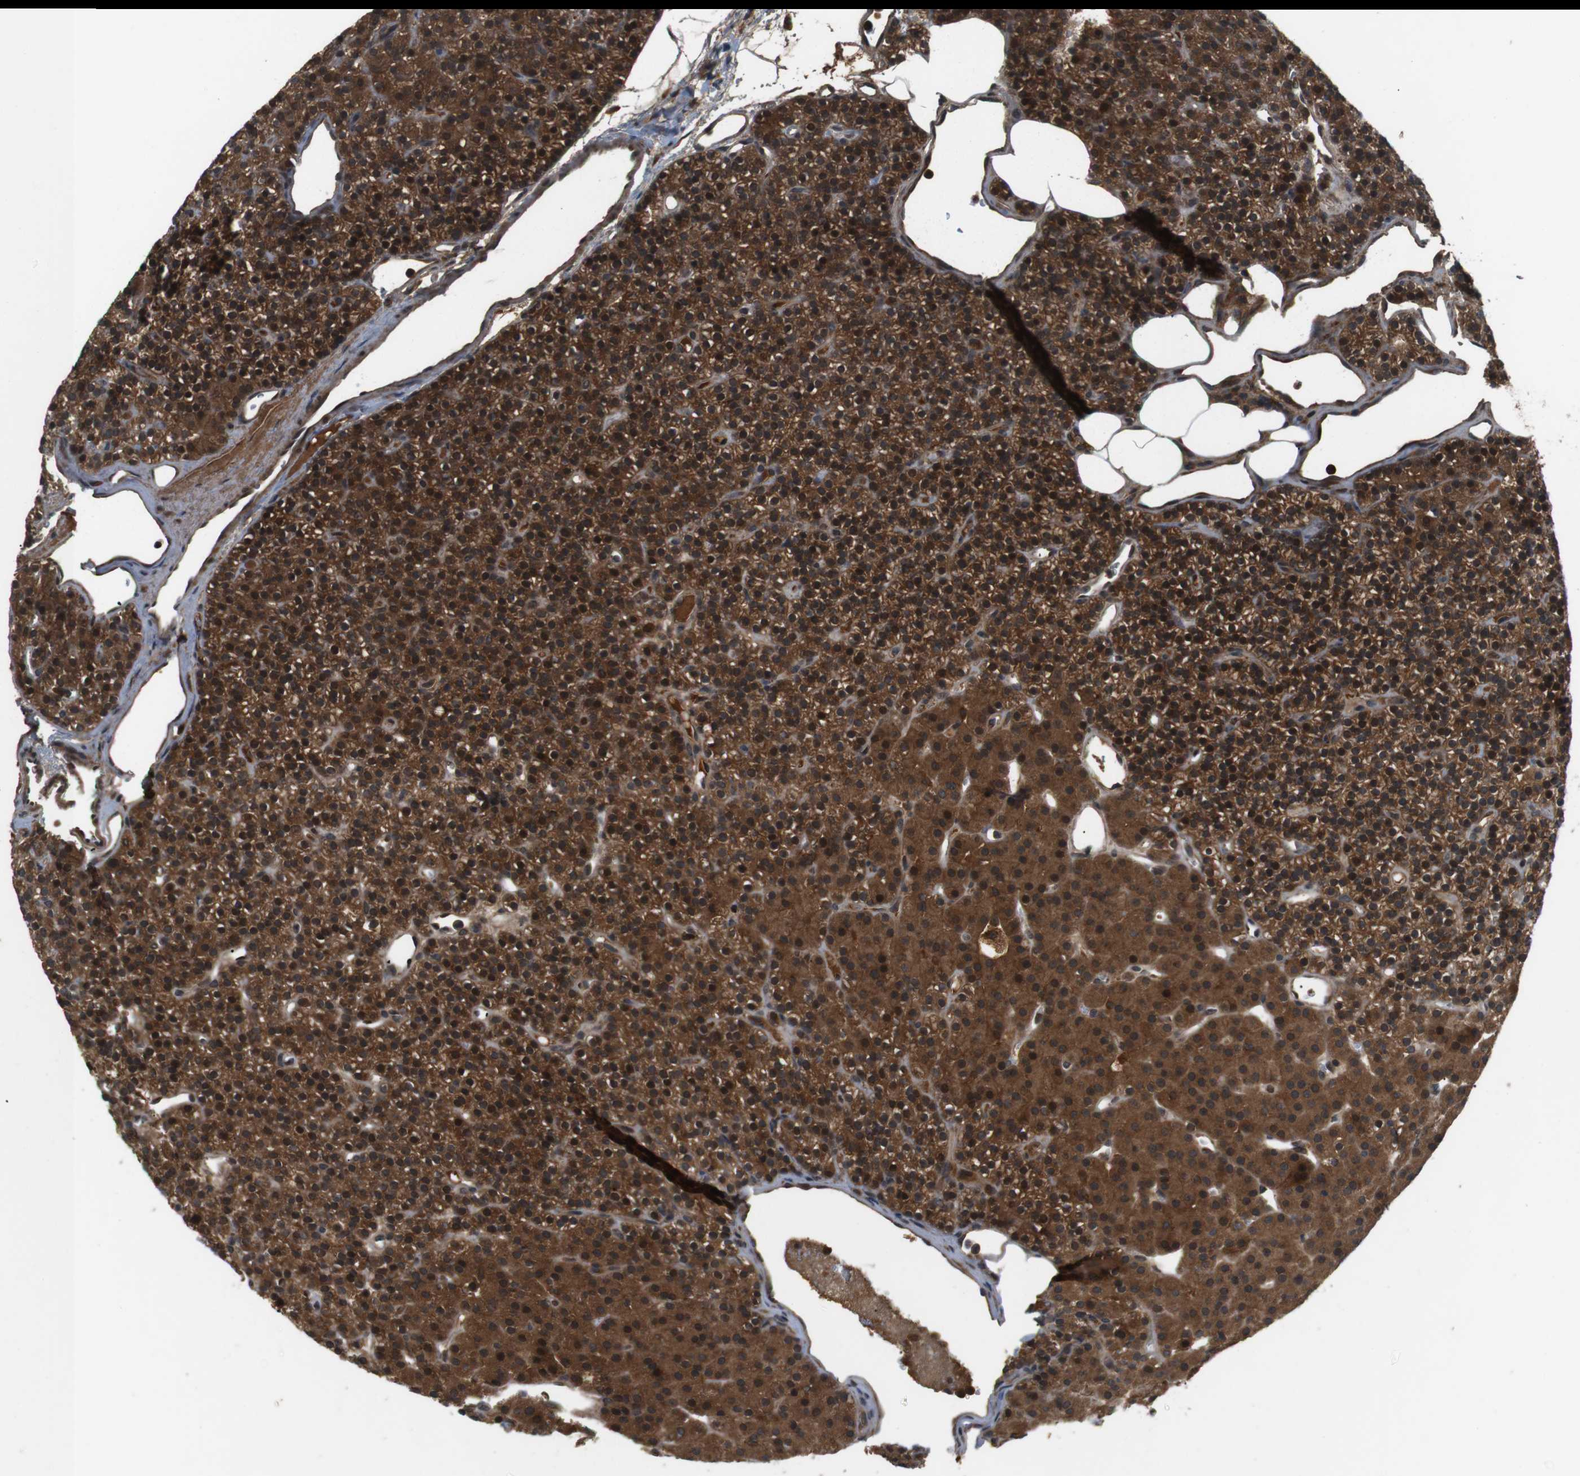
{"staining": {"intensity": "strong", "quantity": ">75%", "location": "cytoplasmic/membranous,nuclear"}, "tissue": "parathyroid gland", "cell_type": "Glandular cells", "image_type": "normal", "snomed": [{"axis": "morphology", "description": "Normal tissue, NOS"}, {"axis": "morphology", "description": "Hyperplasia, NOS"}, {"axis": "topography", "description": "Parathyroid gland"}], "caption": "Immunohistochemistry staining of unremarkable parathyroid gland, which displays high levels of strong cytoplasmic/membranous,nuclear expression in about >75% of glandular cells indicating strong cytoplasmic/membranous,nuclear protein positivity. The staining was performed using DAB (3,3'-diaminobenzidine) (brown) for protein detection and nuclei were counterstained in hematoxylin (blue).", "gene": "NFKBIE", "patient": {"sex": "male", "age": 44}}